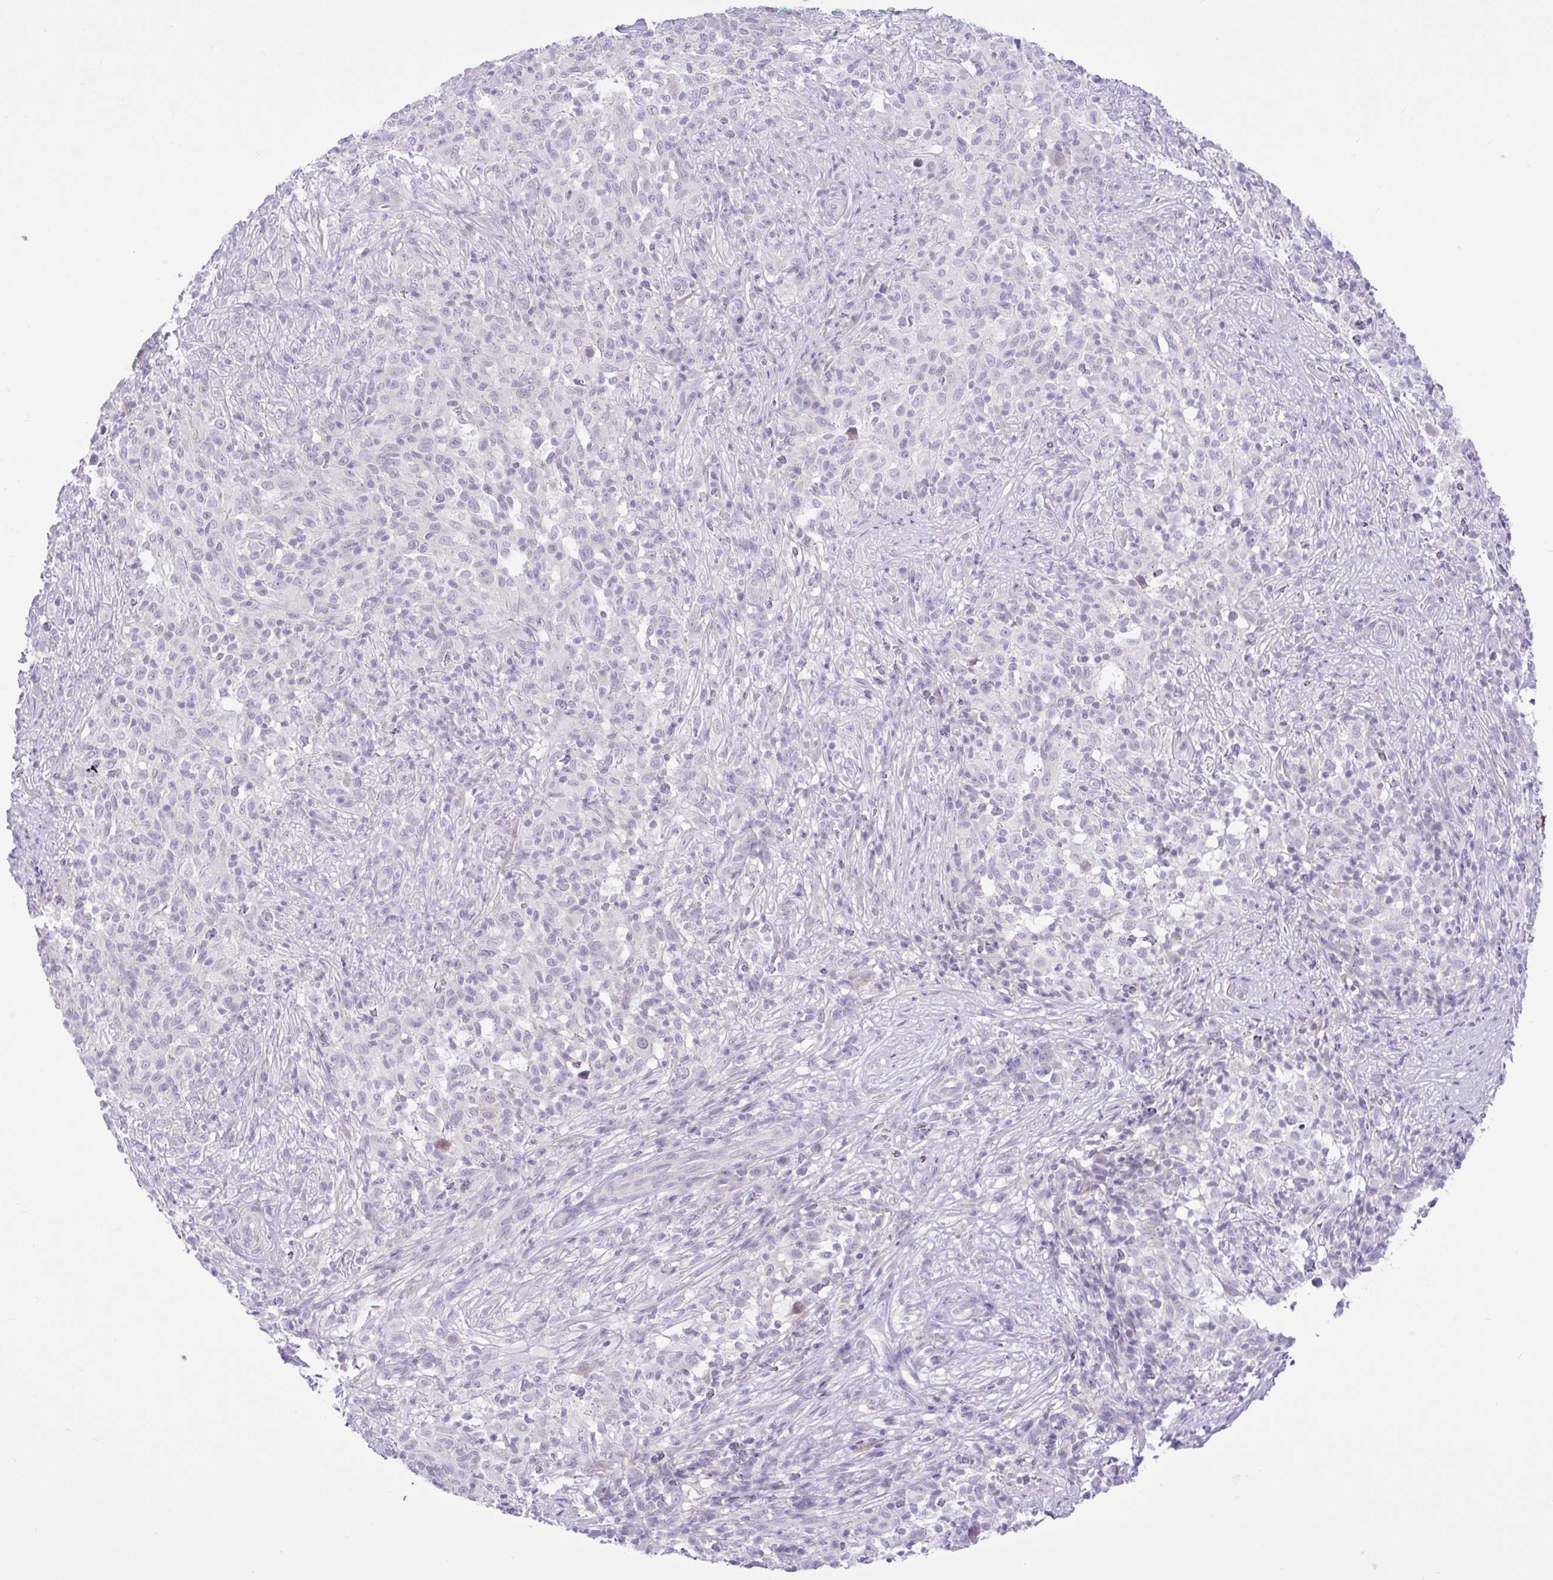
{"staining": {"intensity": "negative", "quantity": "none", "location": "none"}, "tissue": "melanoma", "cell_type": "Tumor cells", "image_type": "cancer", "snomed": [{"axis": "morphology", "description": "Malignant melanoma, NOS"}, {"axis": "topography", "description": "Skin"}], "caption": "Tumor cells are negative for protein expression in human melanoma.", "gene": "ZNF101", "patient": {"sex": "male", "age": 66}}